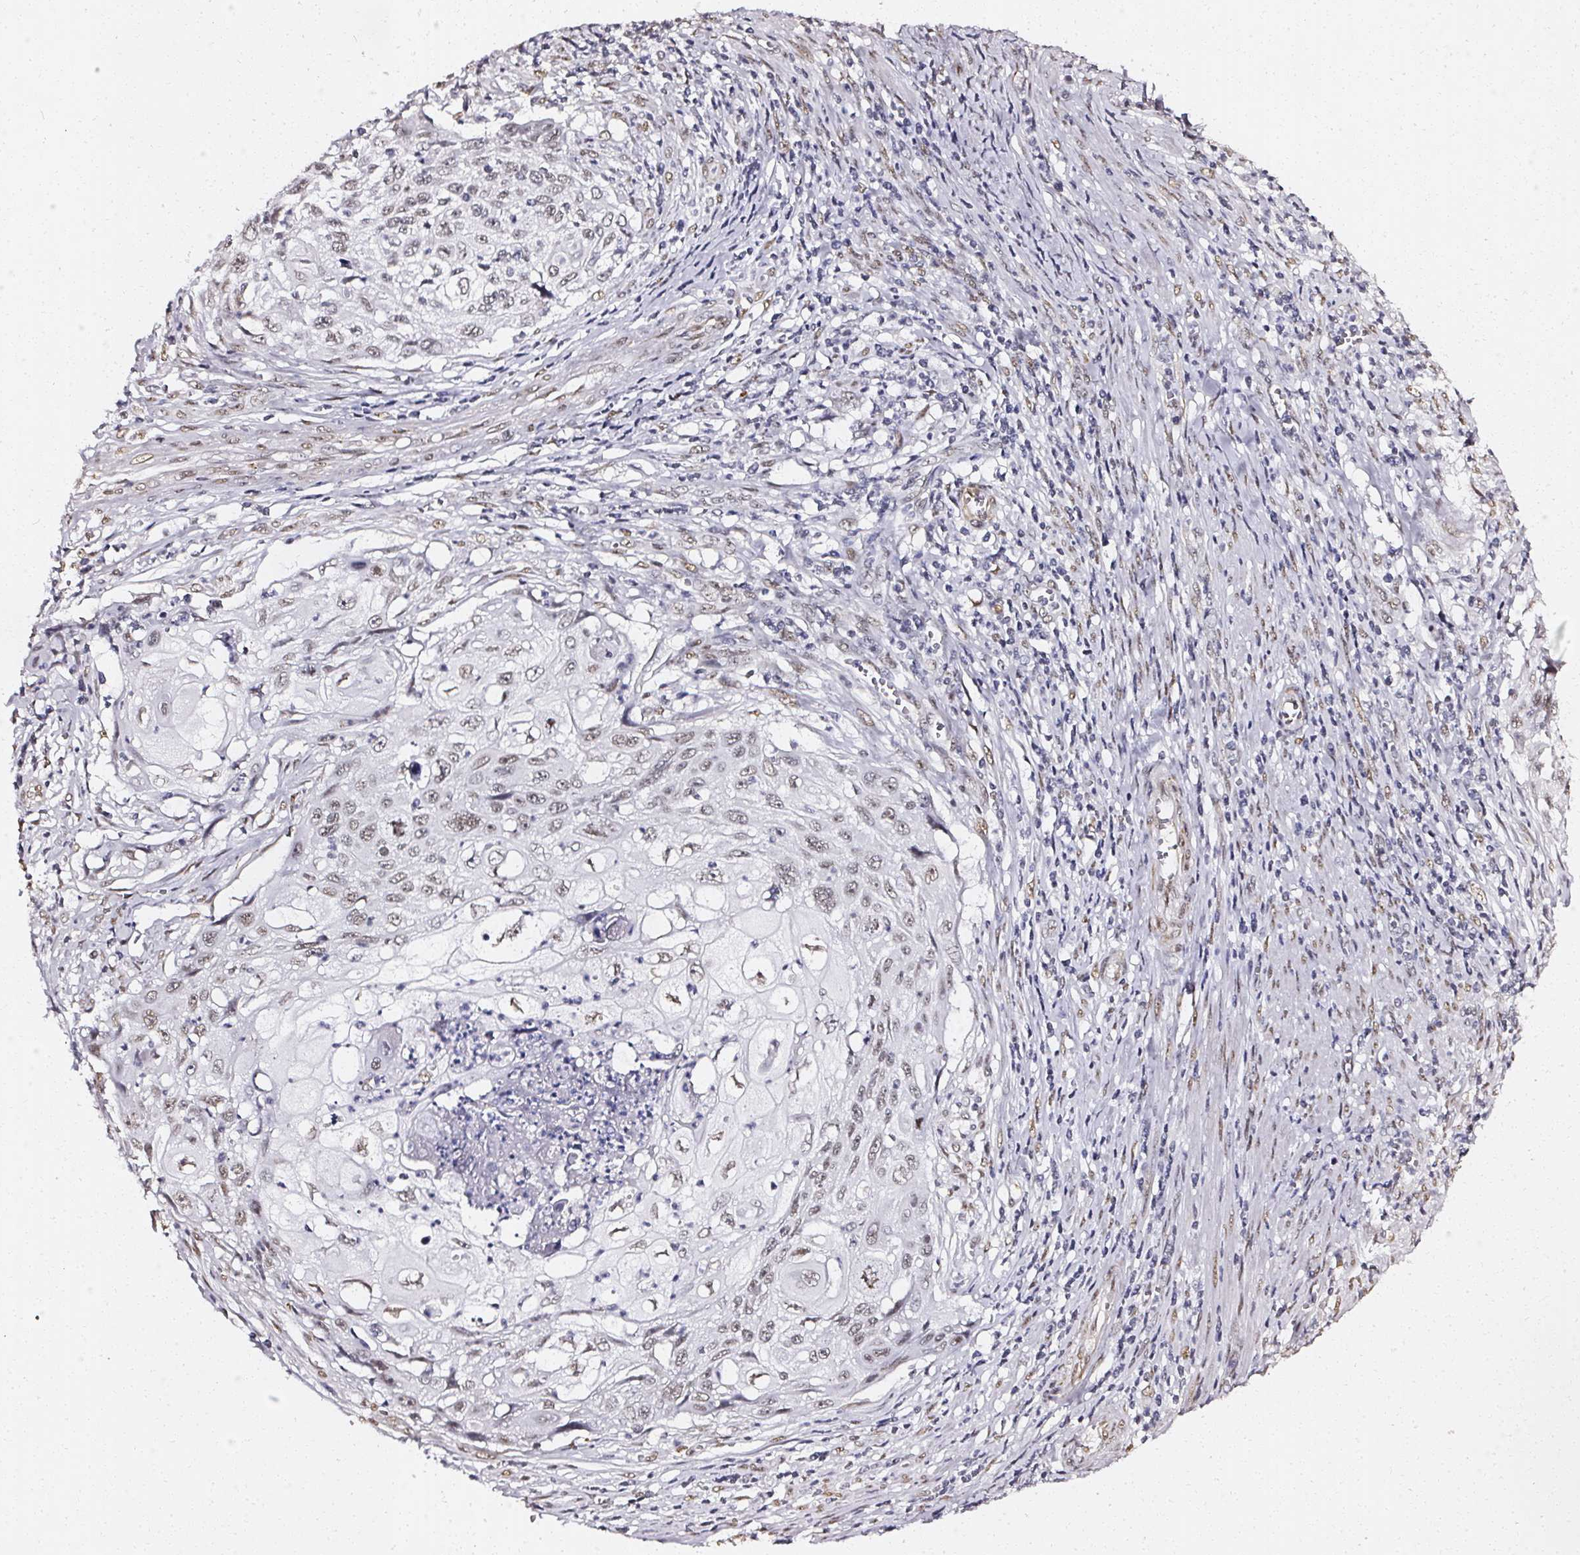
{"staining": {"intensity": "weak", "quantity": "<25%", "location": "nuclear"}, "tissue": "cervical cancer", "cell_type": "Tumor cells", "image_type": "cancer", "snomed": [{"axis": "morphology", "description": "Squamous cell carcinoma, NOS"}, {"axis": "topography", "description": "Cervix"}], "caption": "Tumor cells show no significant expression in cervical cancer. (Brightfield microscopy of DAB (3,3'-diaminobenzidine) immunohistochemistry at high magnification).", "gene": "GP6", "patient": {"sex": "female", "age": 70}}